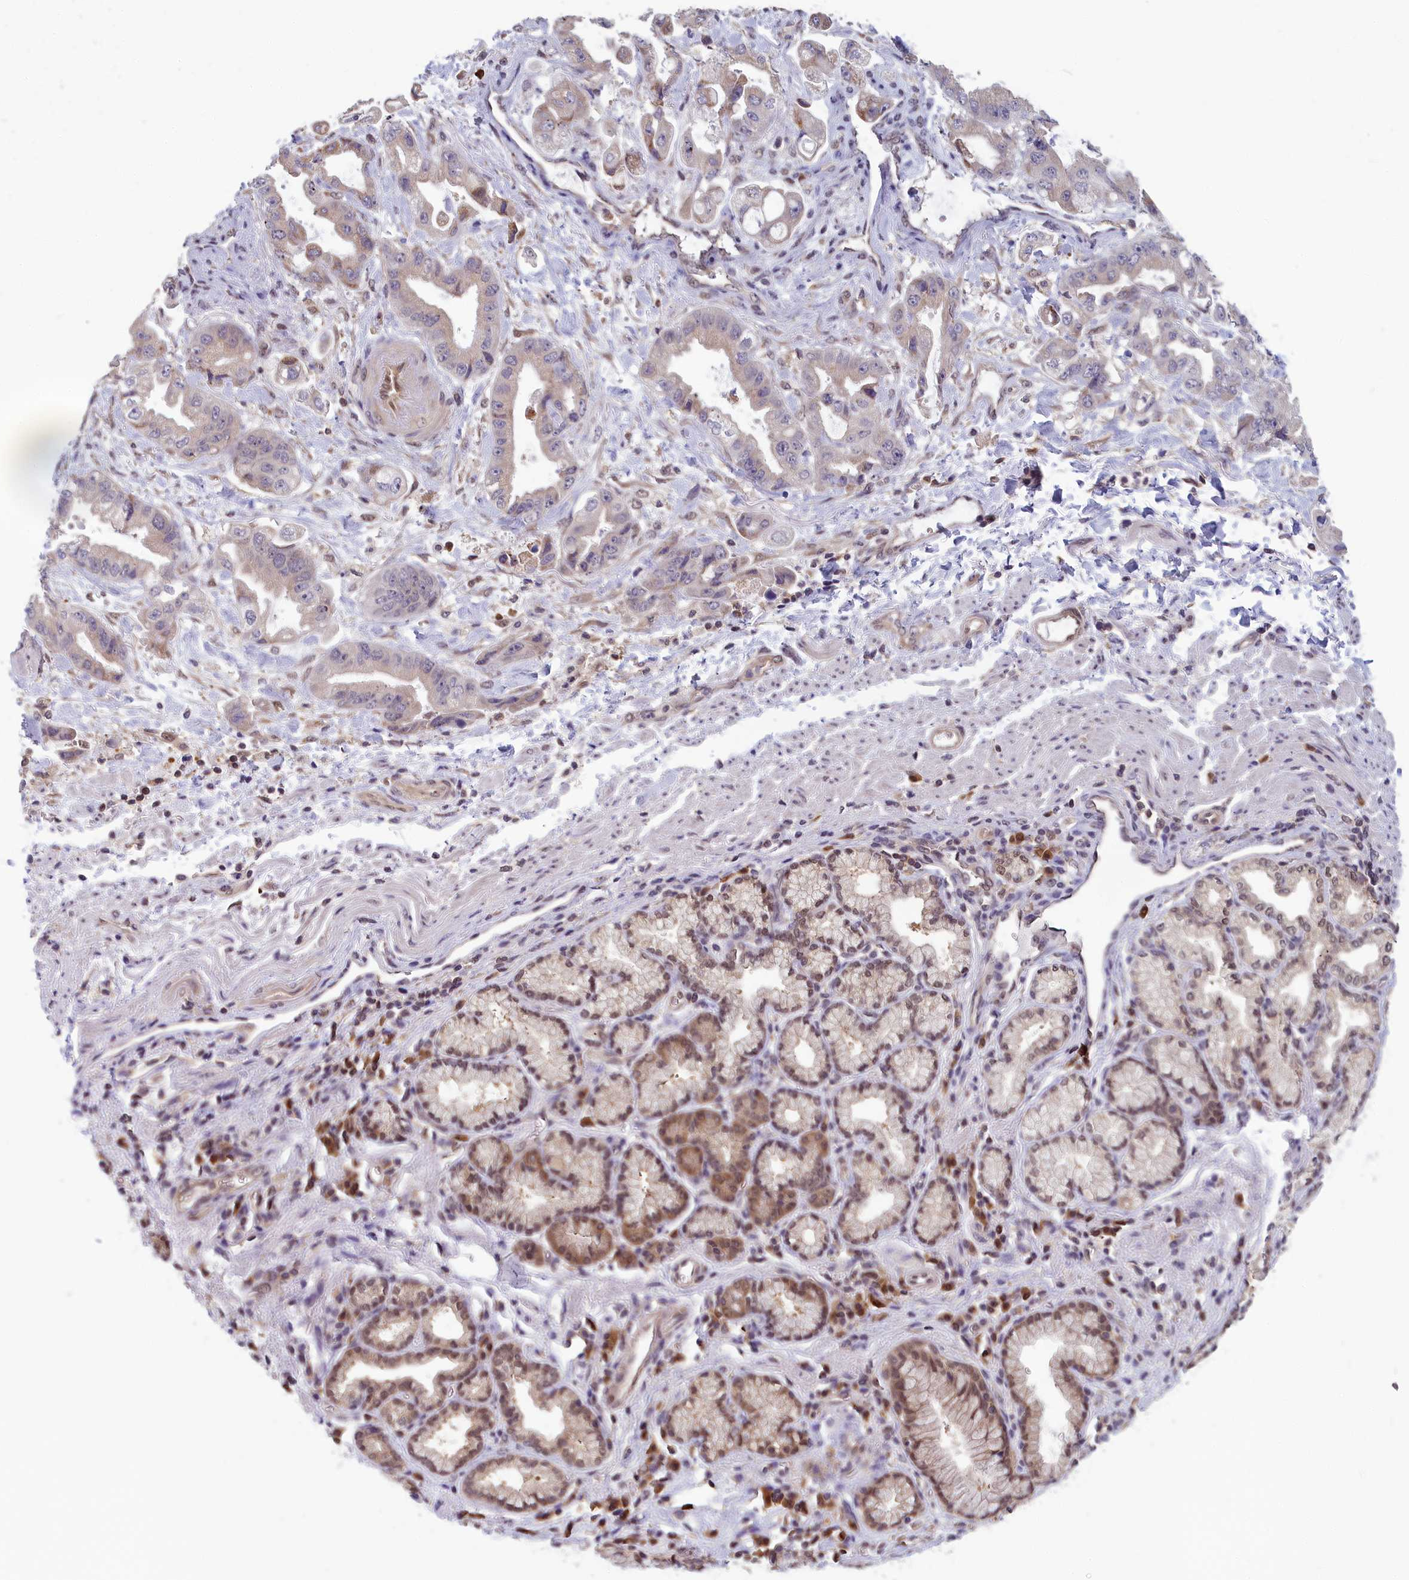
{"staining": {"intensity": "moderate", "quantity": "<25%", "location": "cytoplasmic/membranous"}, "tissue": "stomach cancer", "cell_type": "Tumor cells", "image_type": "cancer", "snomed": [{"axis": "morphology", "description": "Adenocarcinoma, NOS"}, {"axis": "topography", "description": "Stomach"}], "caption": "DAB (3,3'-diaminobenzidine) immunohistochemical staining of human adenocarcinoma (stomach) exhibits moderate cytoplasmic/membranous protein staining in about <25% of tumor cells.", "gene": "MRI1", "patient": {"sex": "male", "age": 62}}